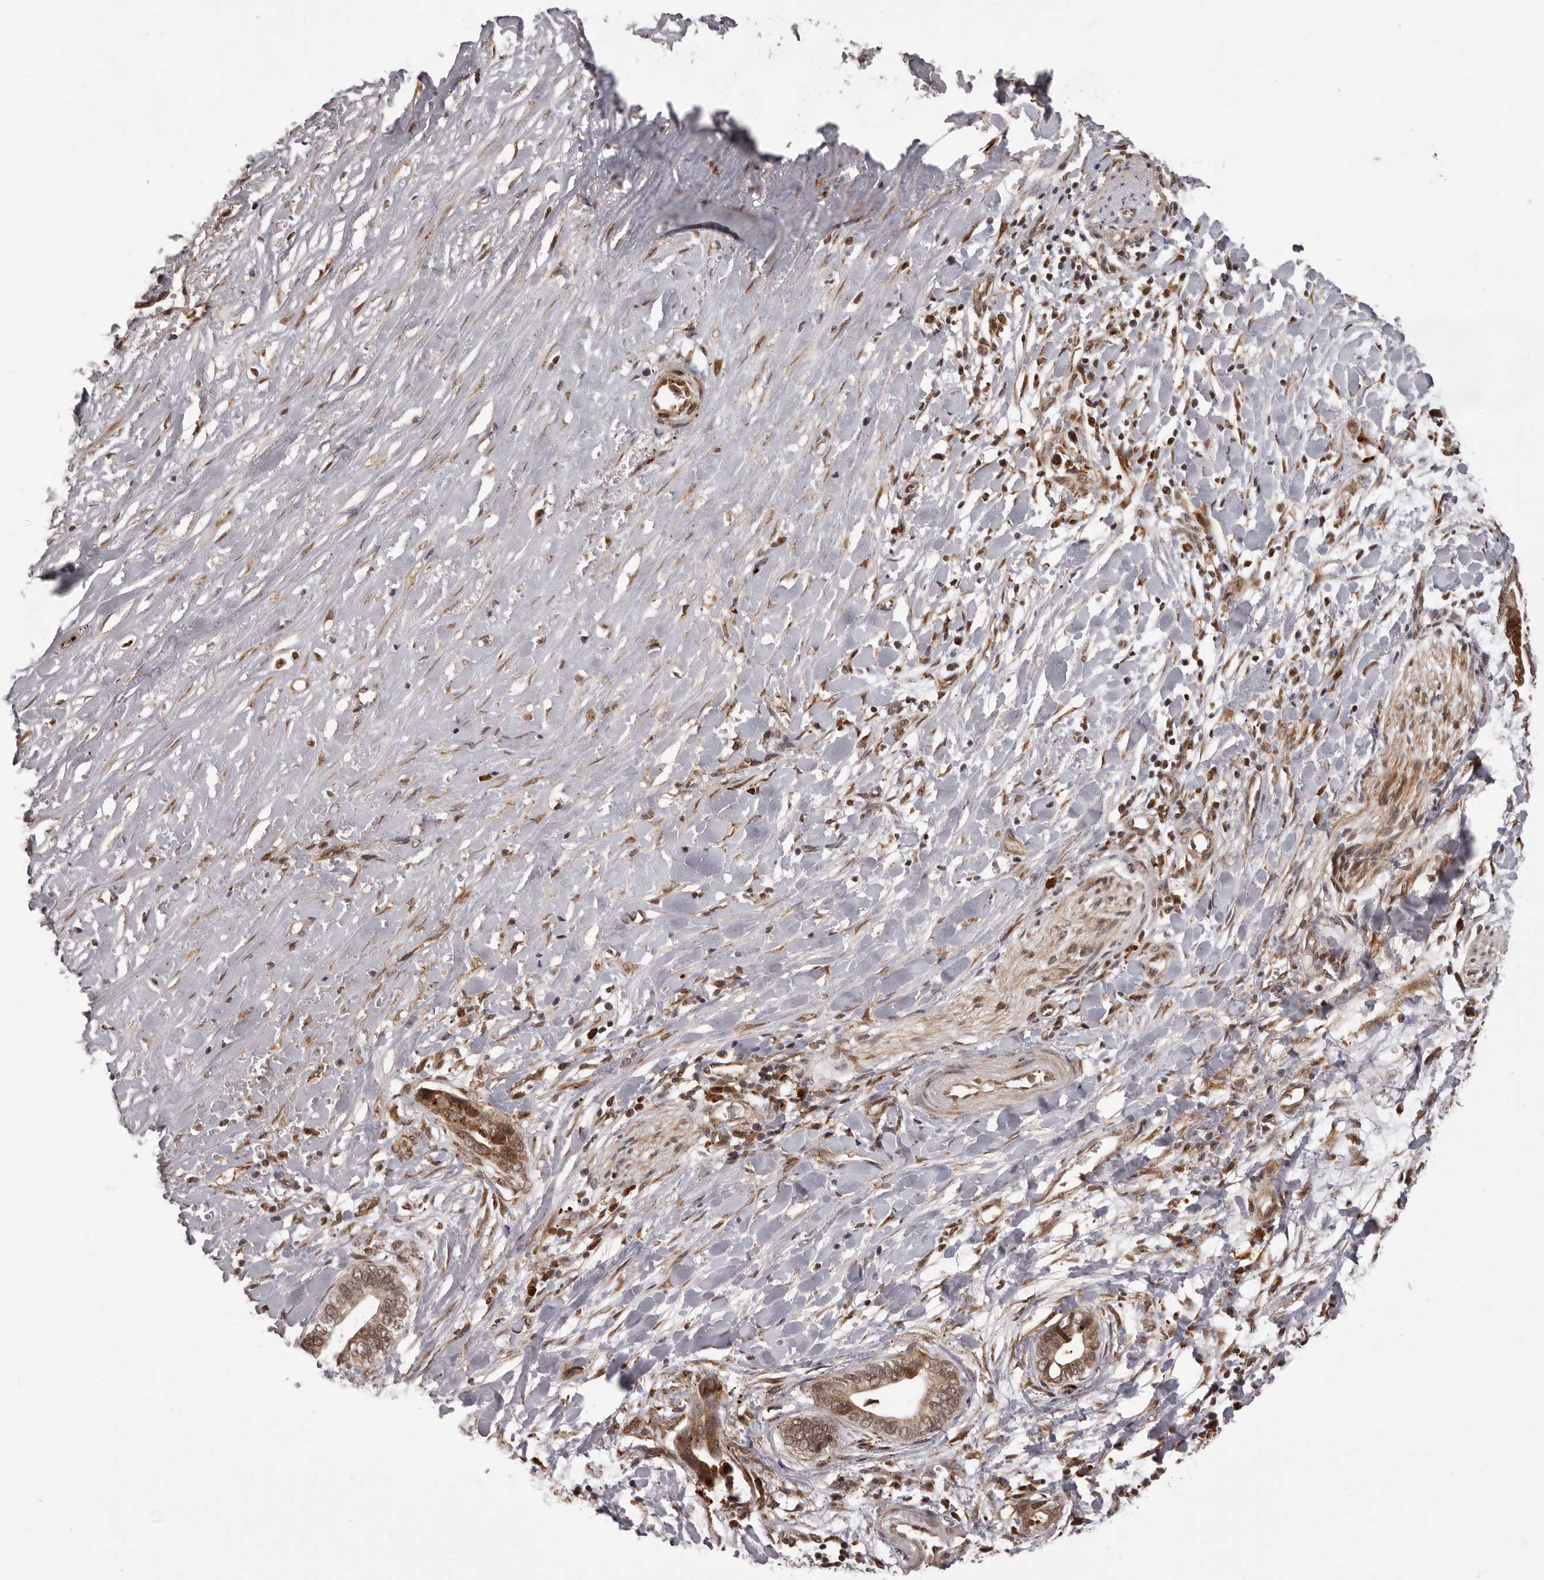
{"staining": {"intensity": "moderate", "quantity": ">75%", "location": "cytoplasmic/membranous,nuclear"}, "tissue": "liver cancer", "cell_type": "Tumor cells", "image_type": "cancer", "snomed": [{"axis": "morphology", "description": "Cholangiocarcinoma"}, {"axis": "topography", "description": "Liver"}], "caption": "About >75% of tumor cells in human liver cancer (cholangiocarcinoma) exhibit moderate cytoplasmic/membranous and nuclear protein positivity as visualized by brown immunohistochemical staining.", "gene": "IL32", "patient": {"sex": "female", "age": 79}}